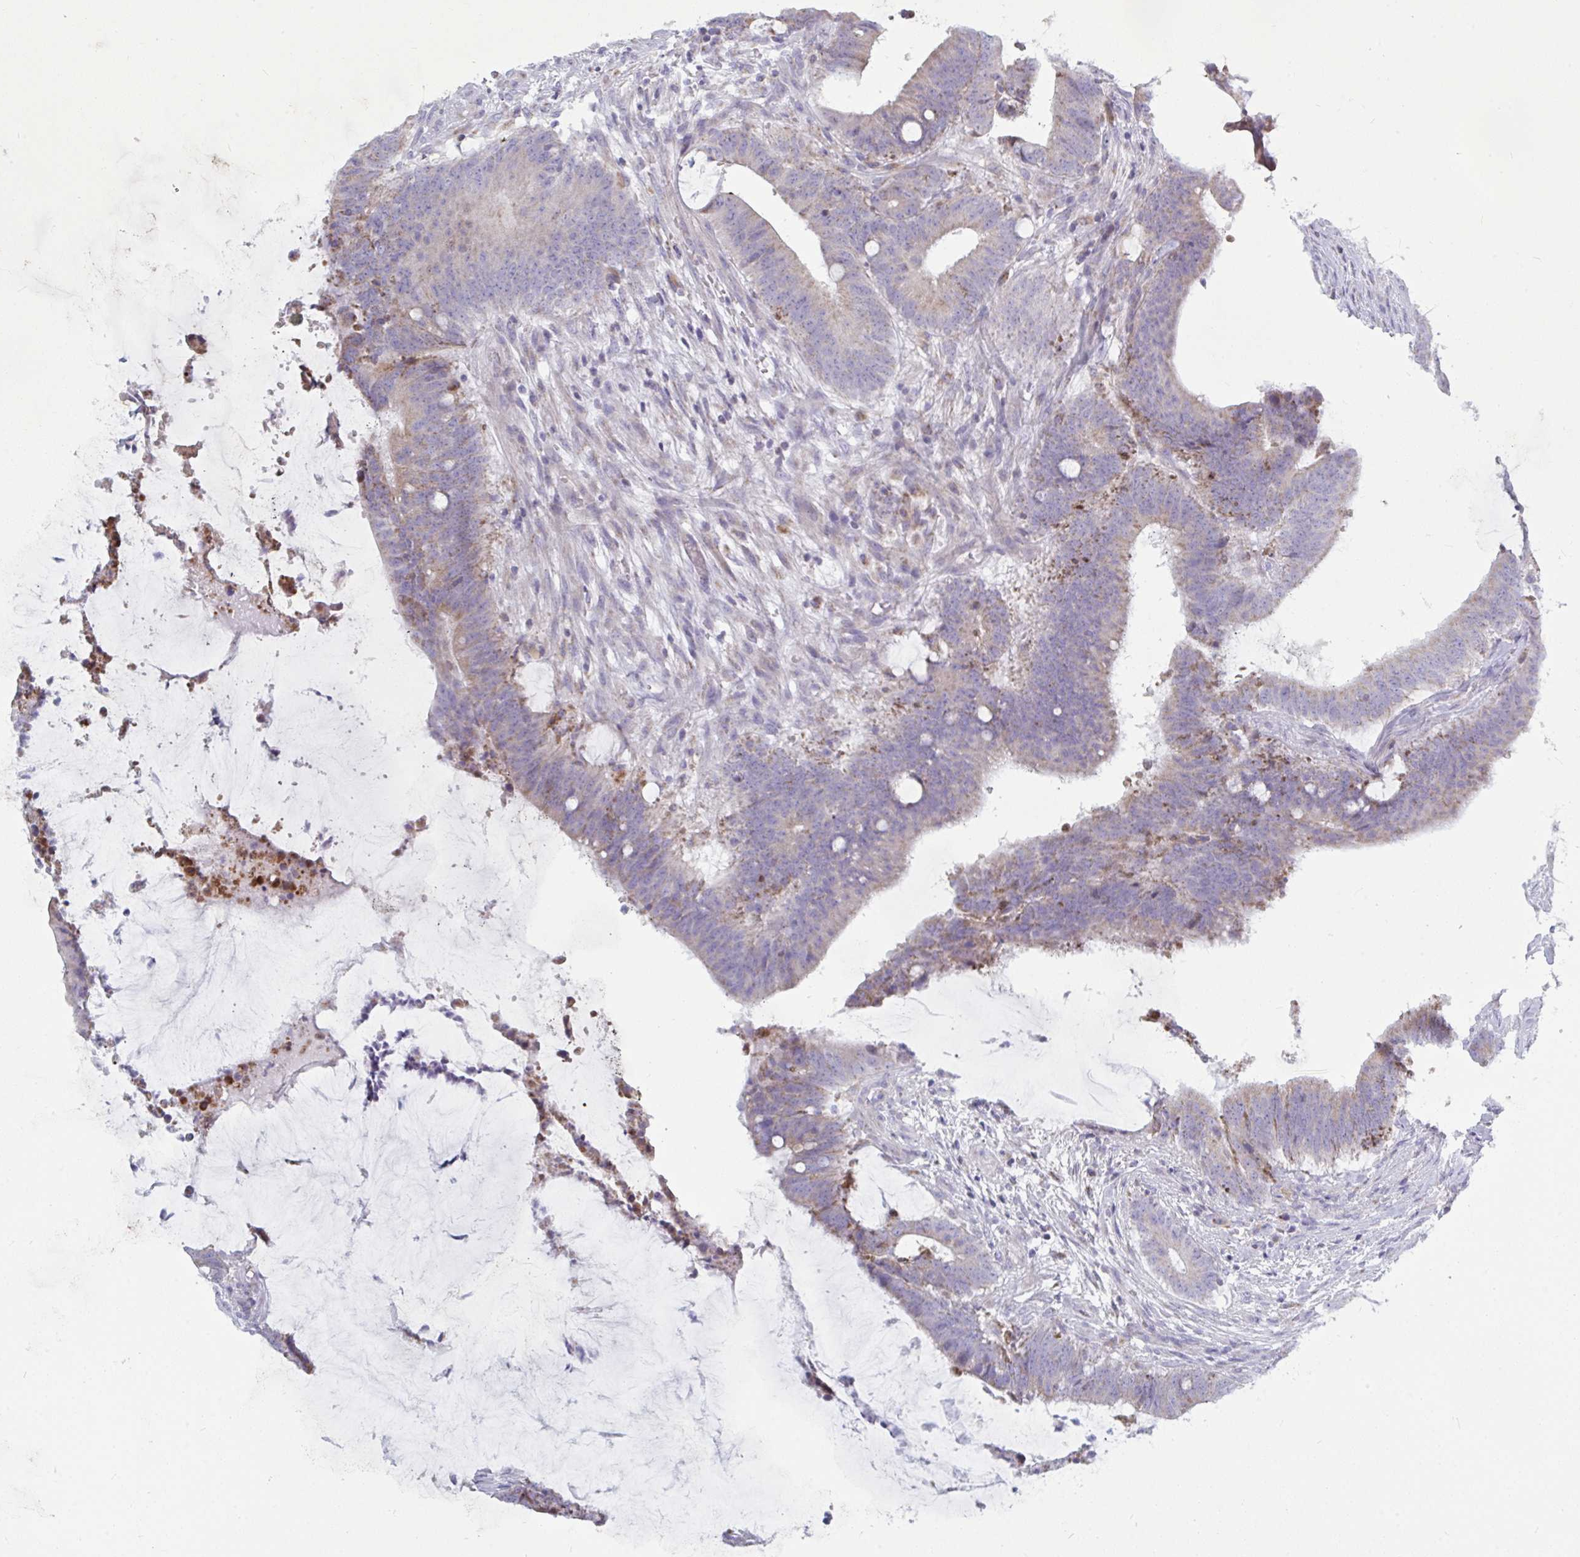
{"staining": {"intensity": "weak", "quantity": "<25%", "location": "cytoplasmic/membranous"}, "tissue": "colorectal cancer", "cell_type": "Tumor cells", "image_type": "cancer", "snomed": [{"axis": "morphology", "description": "Adenocarcinoma, NOS"}, {"axis": "topography", "description": "Colon"}], "caption": "The histopathology image demonstrates no staining of tumor cells in adenocarcinoma (colorectal).", "gene": "ATG9A", "patient": {"sex": "female", "age": 43}}